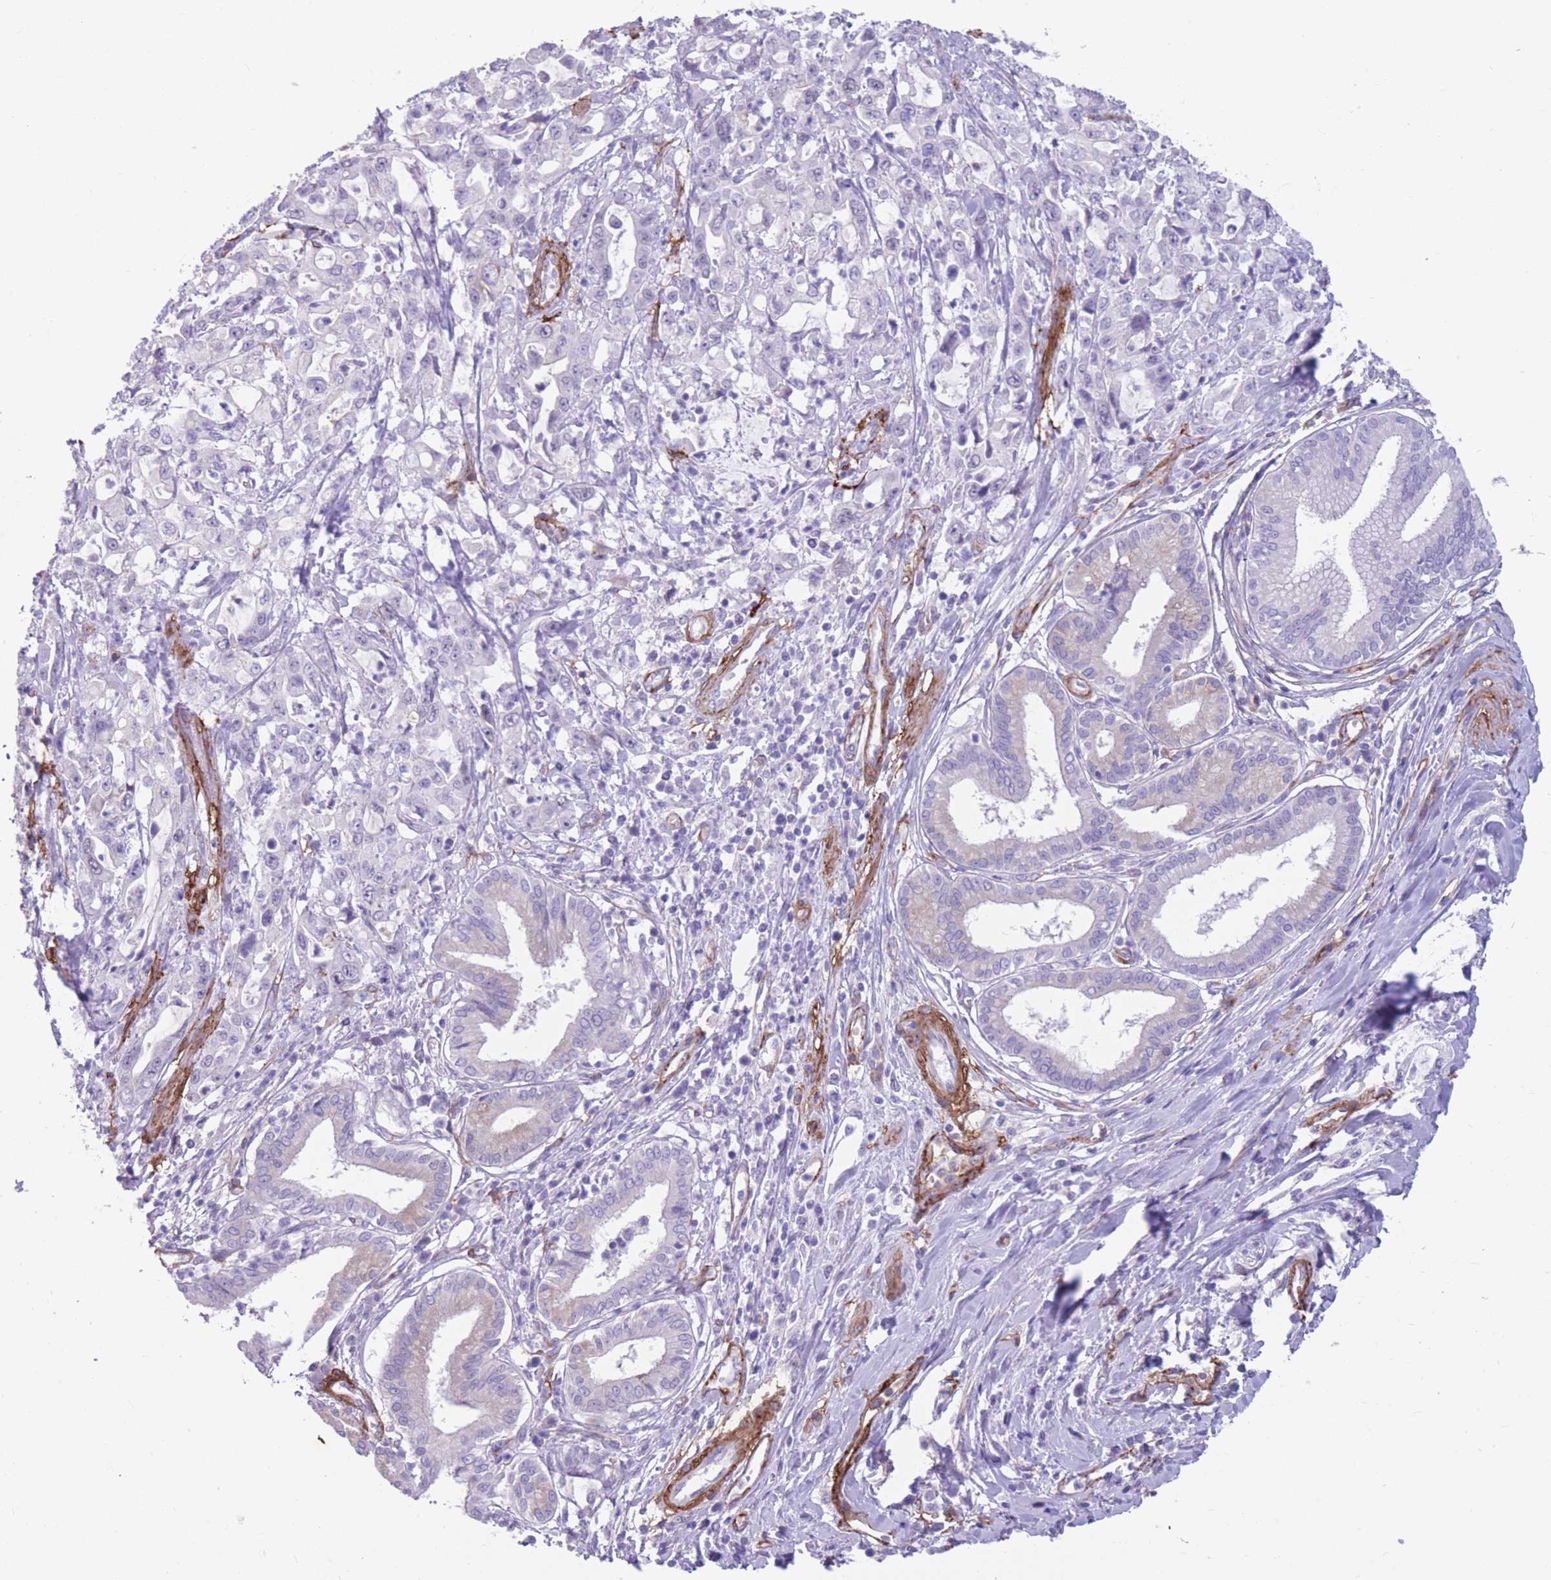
{"staining": {"intensity": "negative", "quantity": "none", "location": "none"}, "tissue": "pancreatic cancer", "cell_type": "Tumor cells", "image_type": "cancer", "snomed": [{"axis": "morphology", "description": "Adenocarcinoma, NOS"}, {"axis": "topography", "description": "Pancreas"}], "caption": "Immunohistochemistry (IHC) photomicrograph of pancreatic adenocarcinoma stained for a protein (brown), which exhibits no positivity in tumor cells.", "gene": "DPYD", "patient": {"sex": "female", "age": 61}}